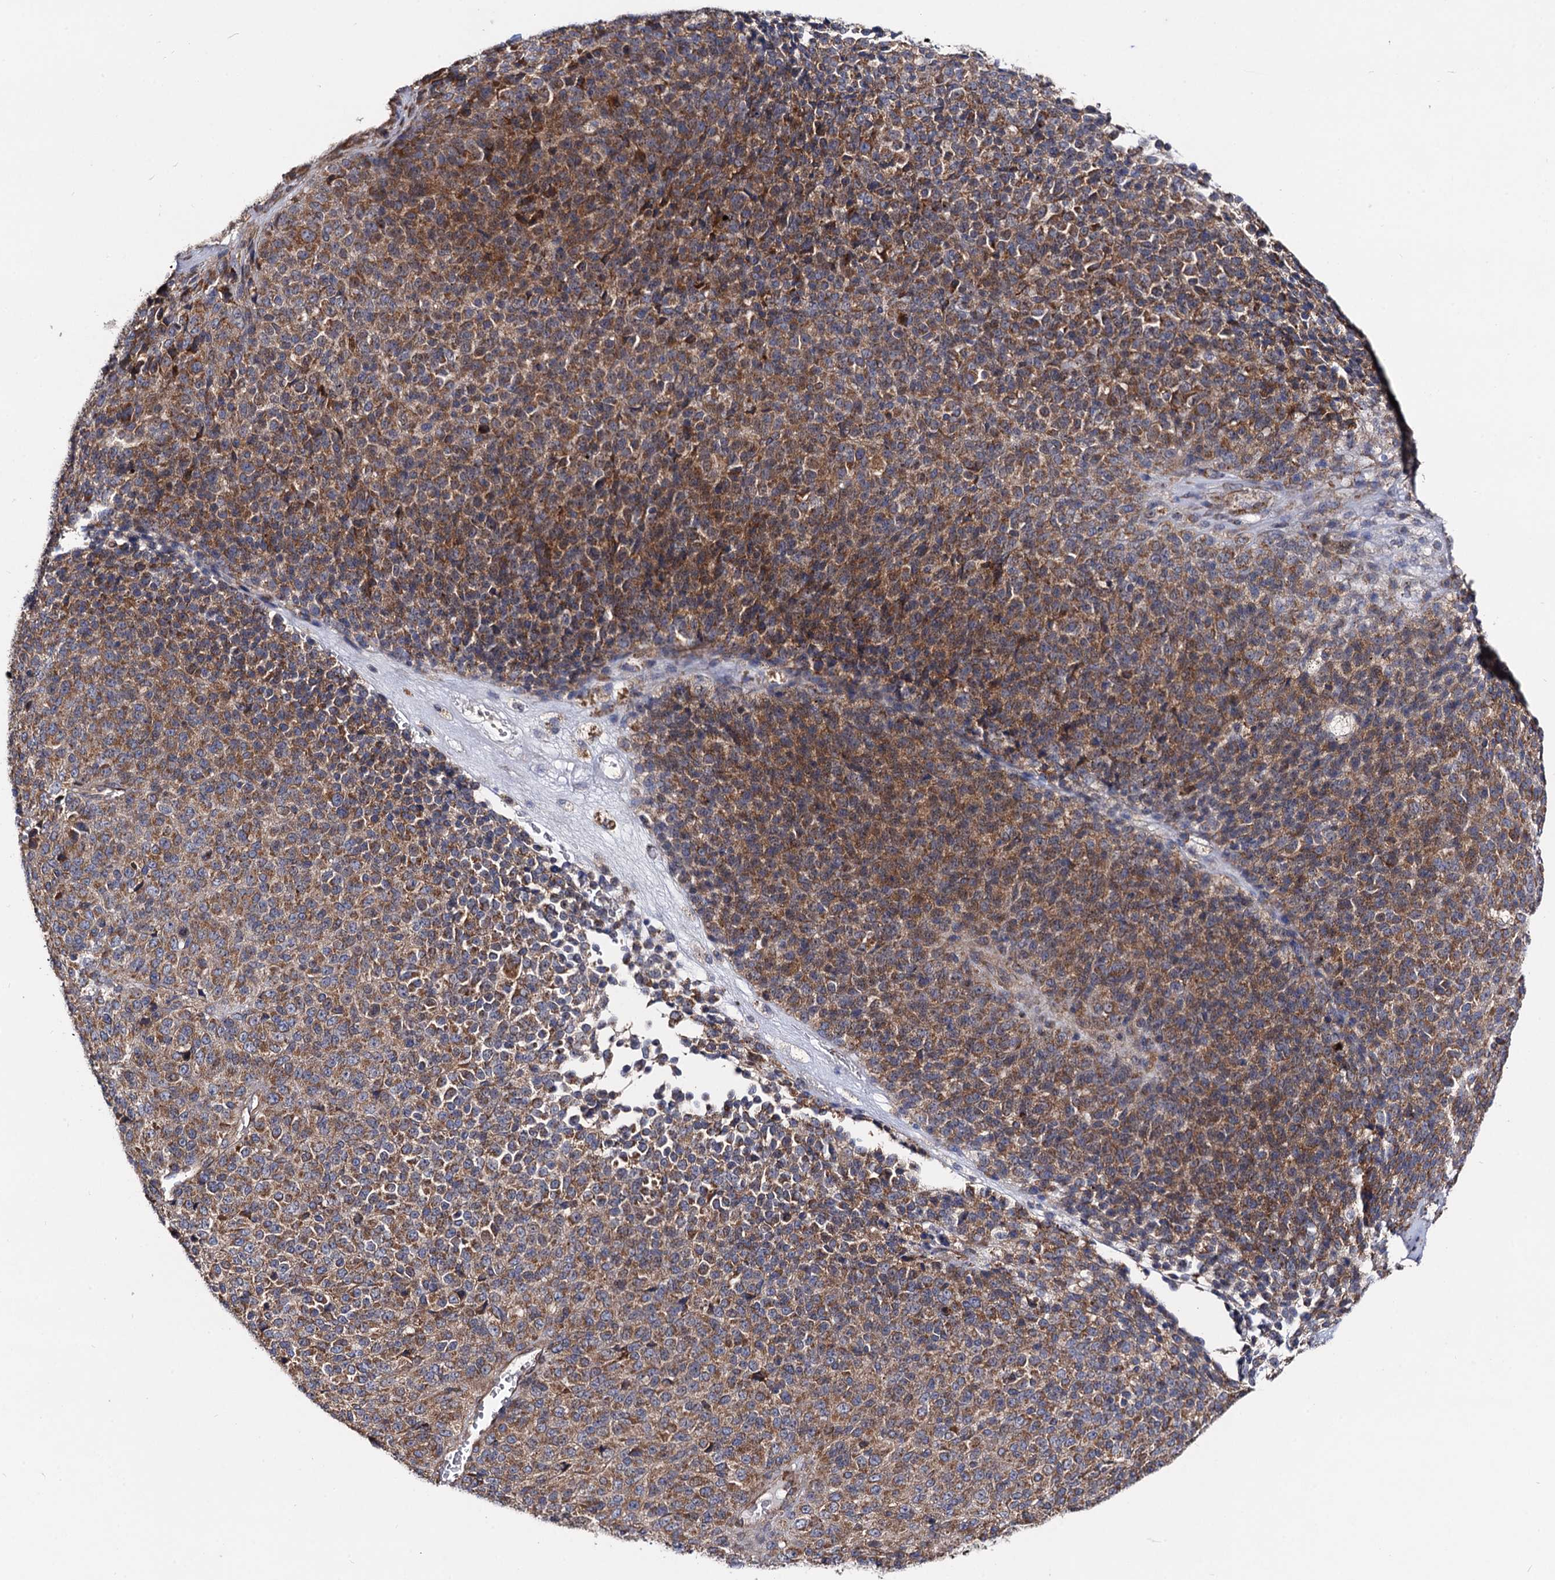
{"staining": {"intensity": "moderate", "quantity": ">75%", "location": "cytoplasmic/membranous"}, "tissue": "melanoma", "cell_type": "Tumor cells", "image_type": "cancer", "snomed": [{"axis": "morphology", "description": "Malignant melanoma, Metastatic site"}, {"axis": "topography", "description": "Brain"}], "caption": "Protein expression by immunohistochemistry reveals moderate cytoplasmic/membranous staining in about >75% of tumor cells in melanoma.", "gene": "DYDC1", "patient": {"sex": "female", "age": 56}}